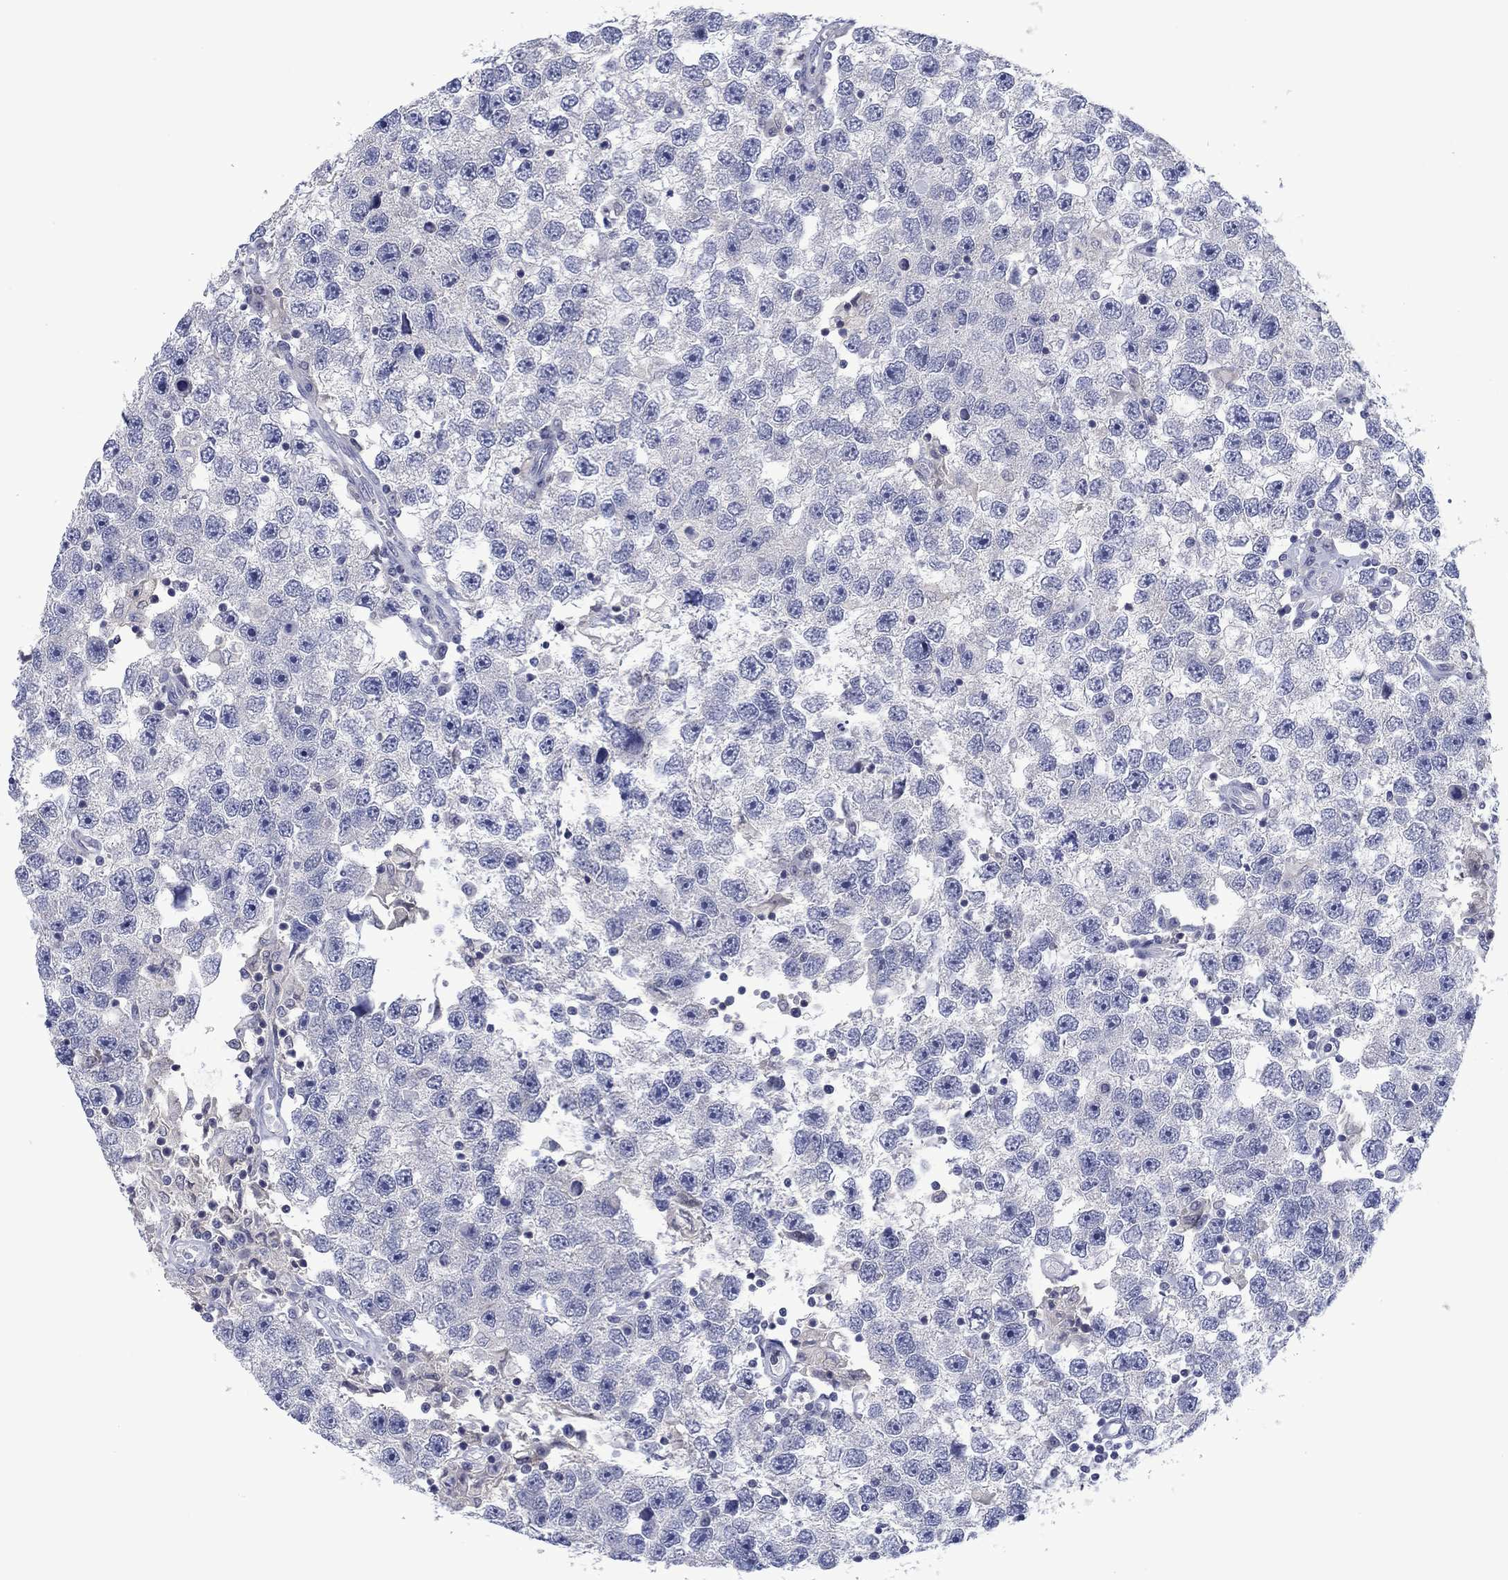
{"staining": {"intensity": "negative", "quantity": "none", "location": "none"}, "tissue": "testis cancer", "cell_type": "Tumor cells", "image_type": "cancer", "snomed": [{"axis": "morphology", "description": "Seminoma, NOS"}, {"axis": "topography", "description": "Testis"}], "caption": "High power microscopy micrograph of an IHC image of testis cancer (seminoma), revealing no significant expression in tumor cells.", "gene": "FER1L6", "patient": {"sex": "male", "age": 26}}